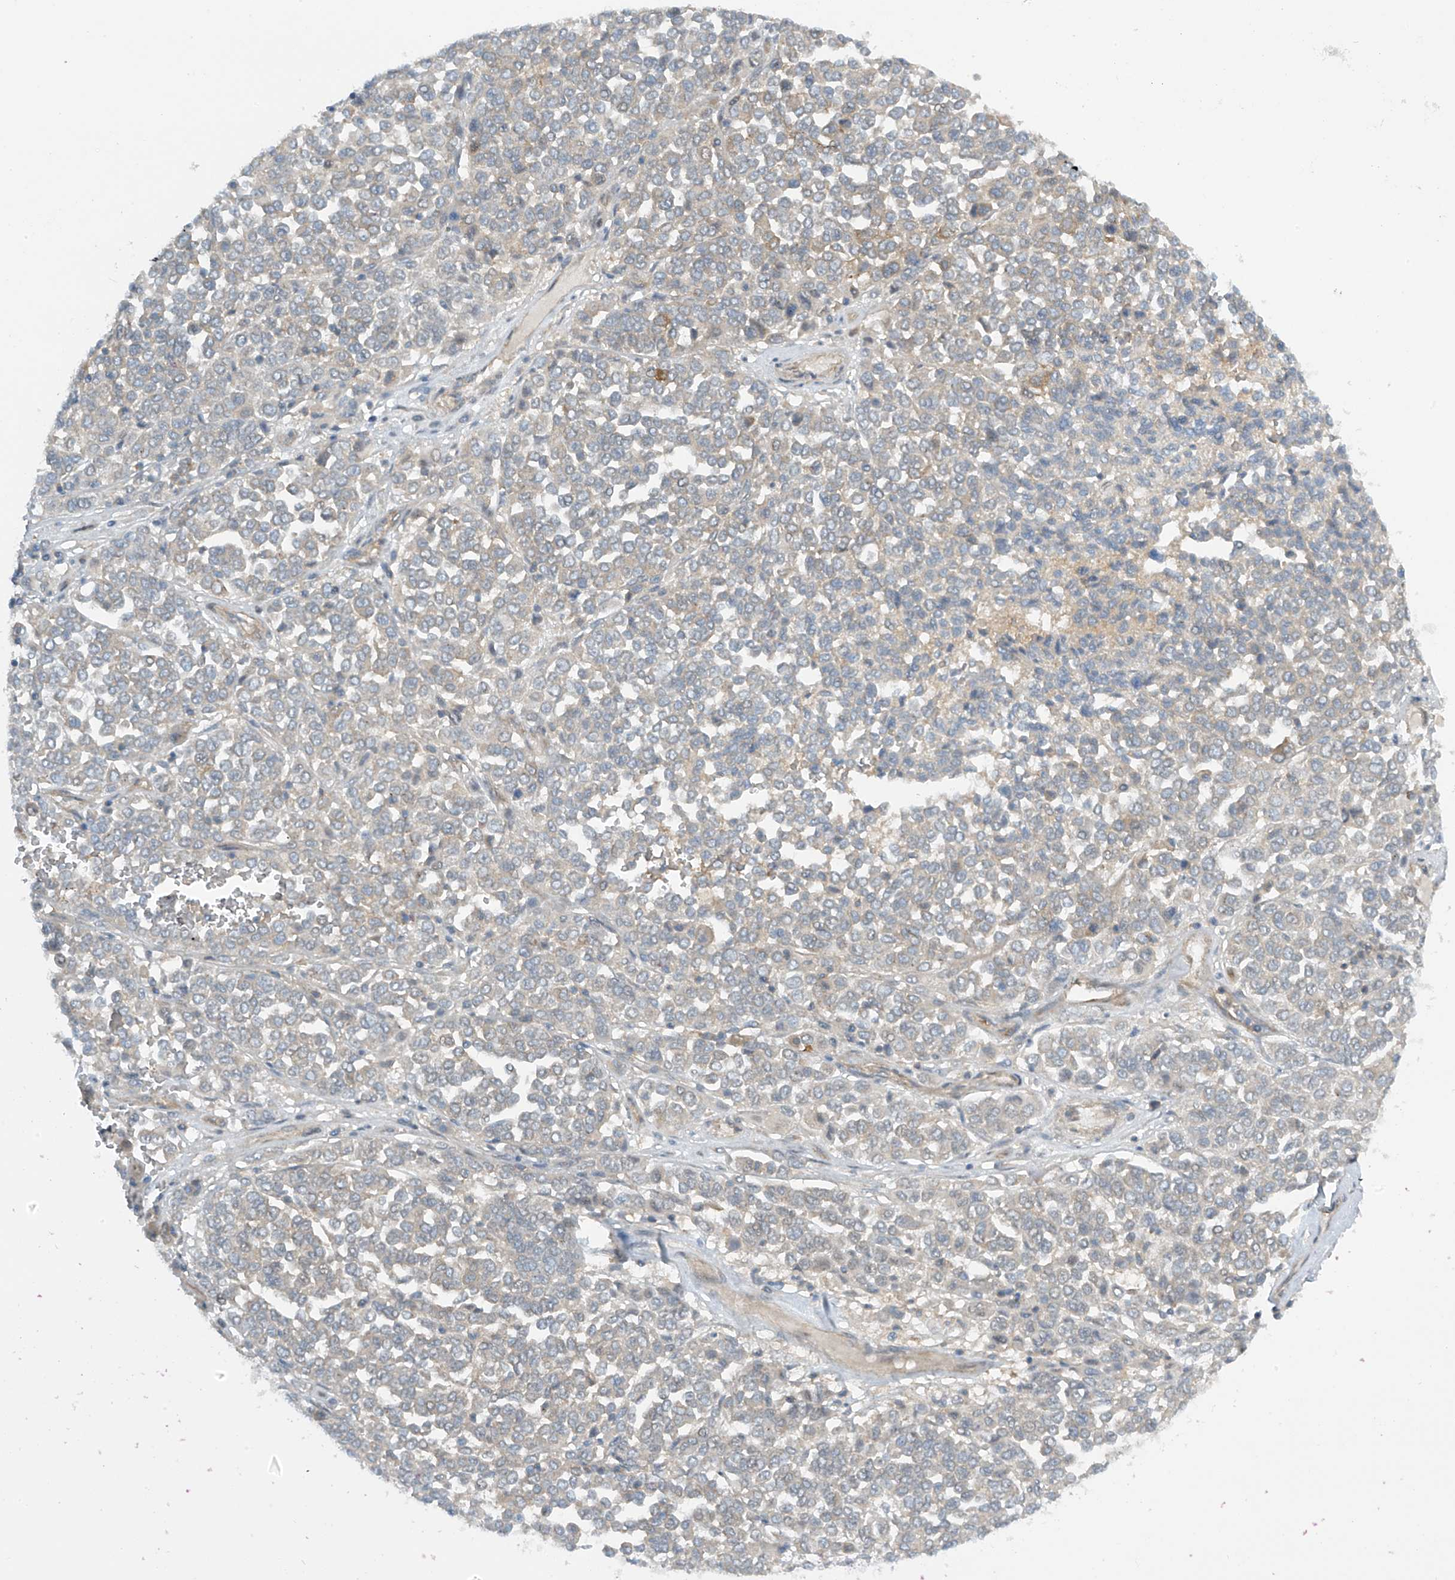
{"staining": {"intensity": "negative", "quantity": "none", "location": "none"}, "tissue": "melanoma", "cell_type": "Tumor cells", "image_type": "cancer", "snomed": [{"axis": "morphology", "description": "Malignant melanoma, Metastatic site"}, {"axis": "topography", "description": "Pancreas"}], "caption": "Micrograph shows no protein expression in tumor cells of melanoma tissue.", "gene": "FSD1L", "patient": {"sex": "female", "age": 30}}